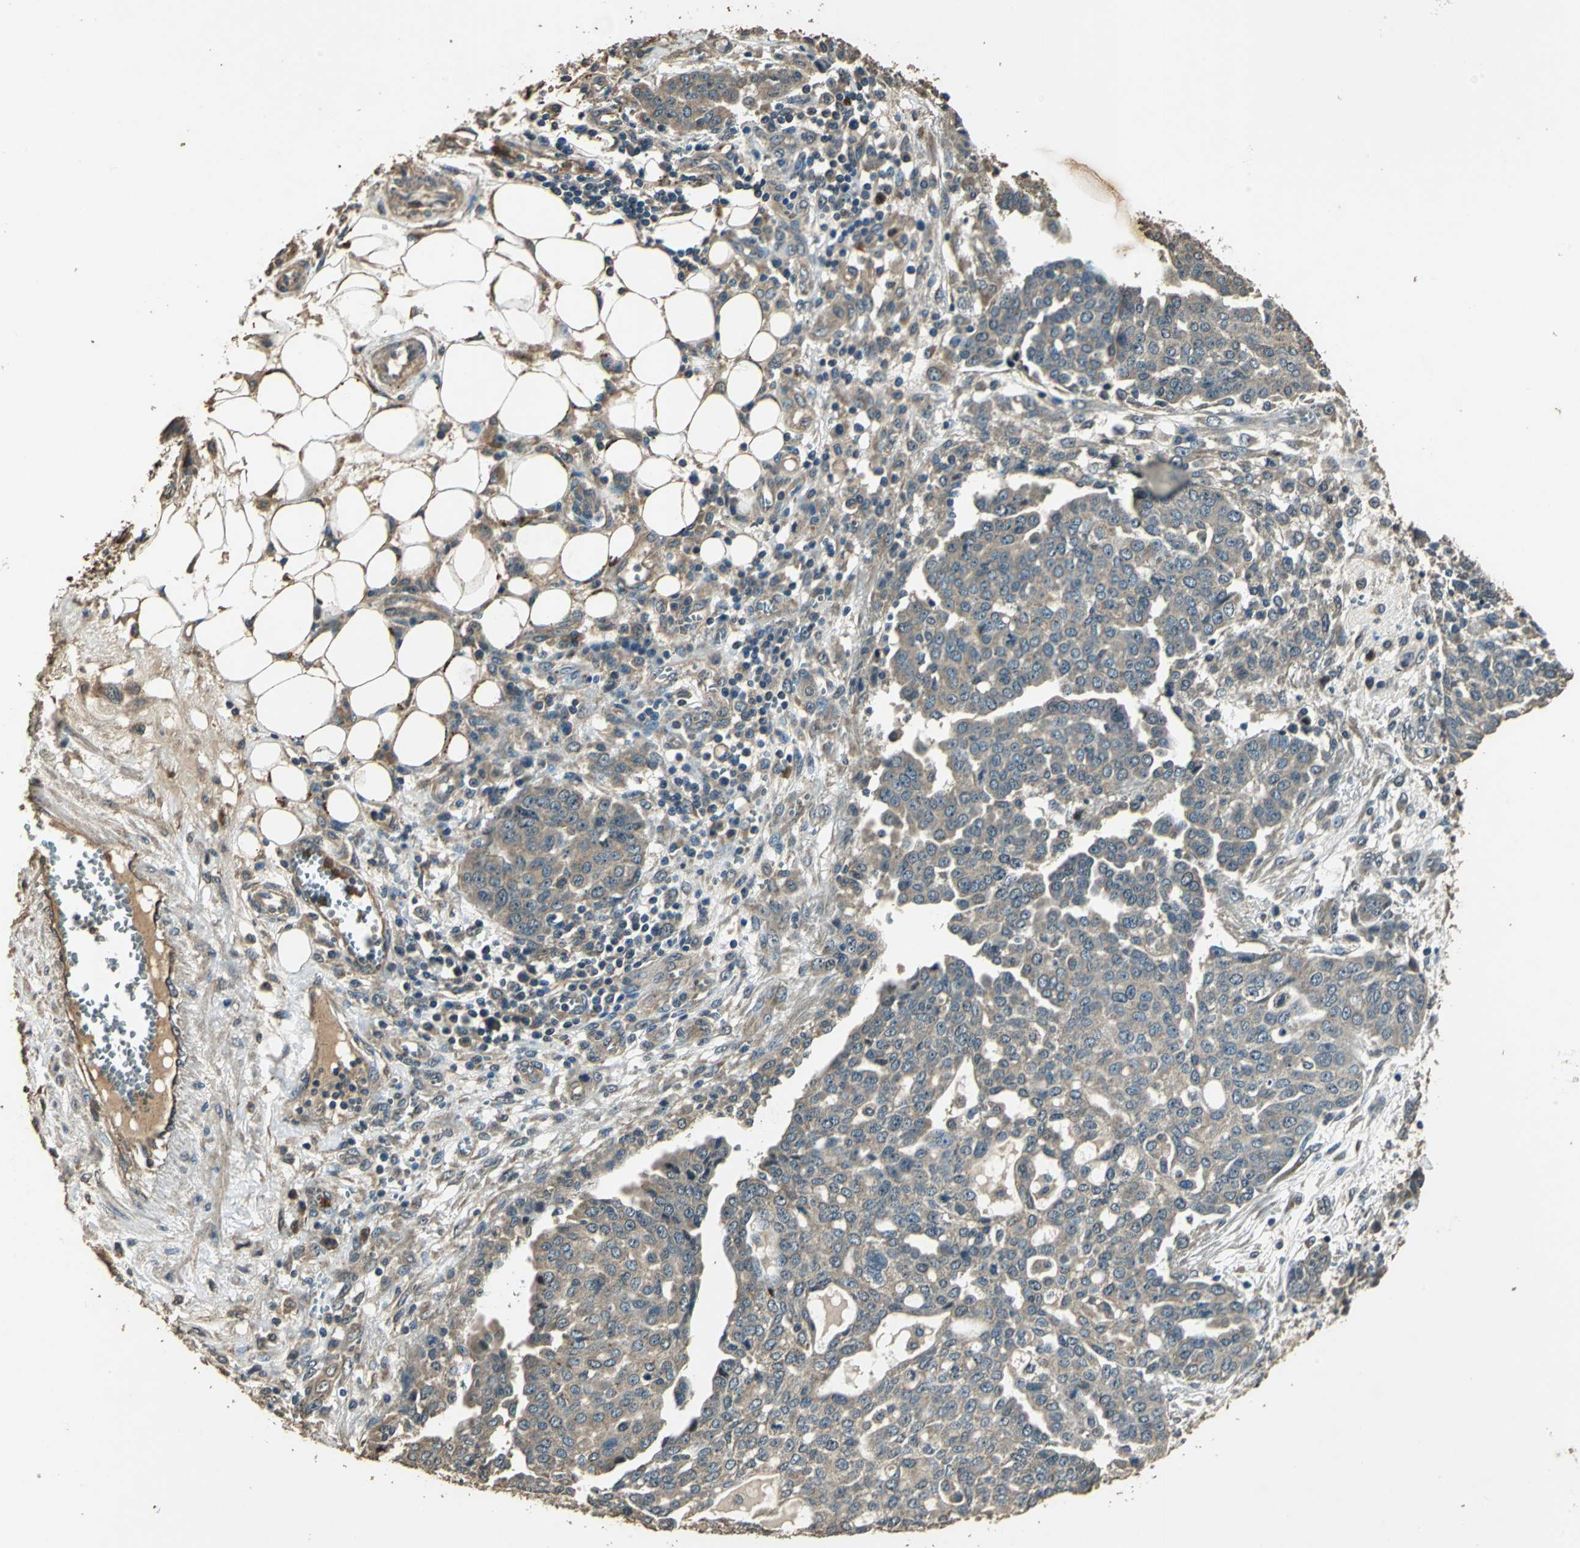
{"staining": {"intensity": "moderate", "quantity": ">75%", "location": "cytoplasmic/membranous"}, "tissue": "ovarian cancer", "cell_type": "Tumor cells", "image_type": "cancer", "snomed": [{"axis": "morphology", "description": "Cystadenocarcinoma, serous, NOS"}, {"axis": "topography", "description": "Soft tissue"}, {"axis": "topography", "description": "Ovary"}], "caption": "Tumor cells exhibit medium levels of moderate cytoplasmic/membranous staining in about >75% of cells in ovarian cancer.", "gene": "TMPRSS4", "patient": {"sex": "female", "age": 57}}